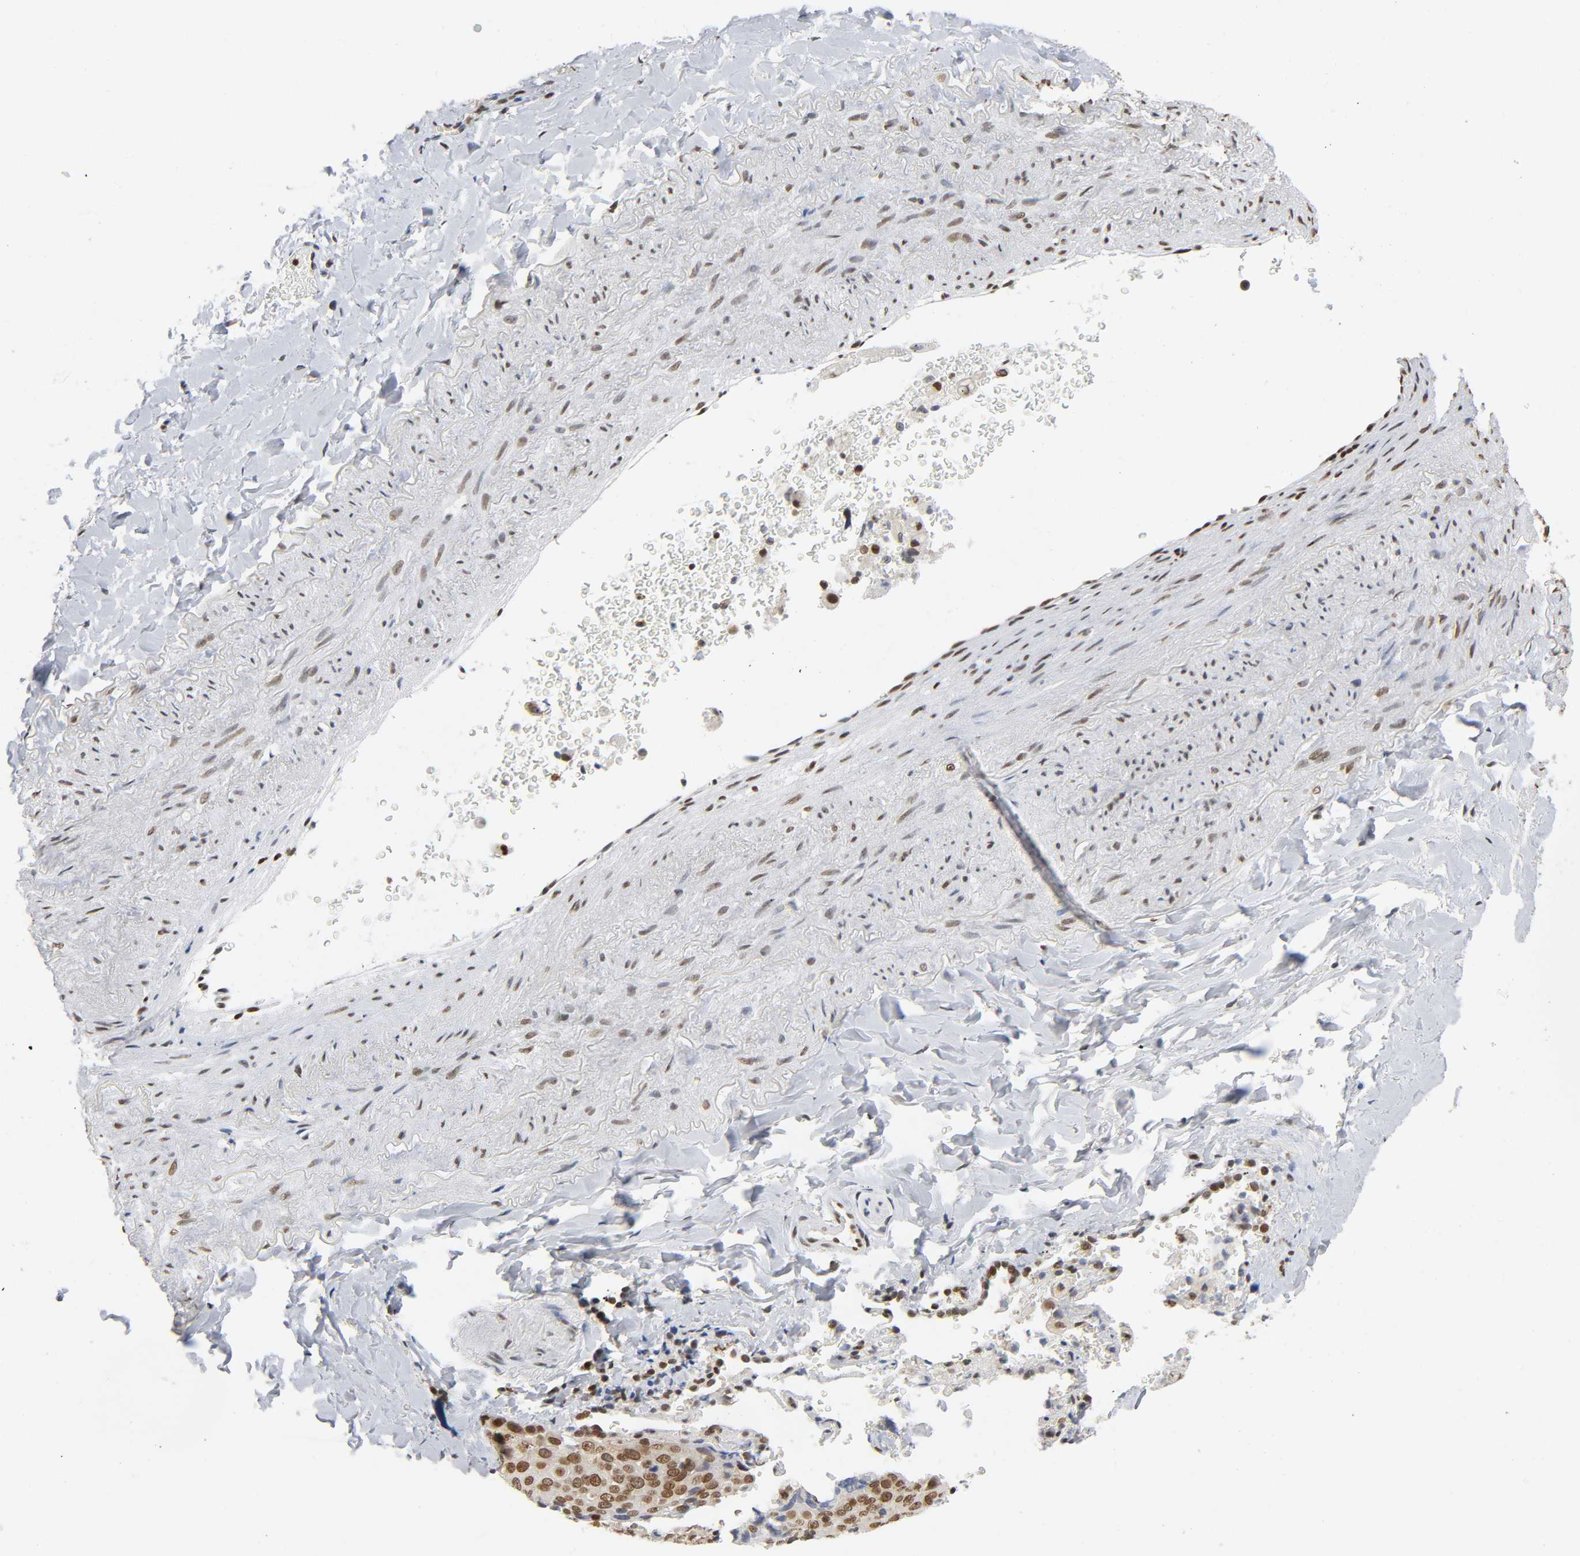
{"staining": {"intensity": "moderate", "quantity": ">75%", "location": "cytoplasmic/membranous,nuclear"}, "tissue": "lung cancer", "cell_type": "Tumor cells", "image_type": "cancer", "snomed": [{"axis": "morphology", "description": "Squamous cell carcinoma, NOS"}, {"axis": "topography", "description": "Lung"}], "caption": "The photomicrograph exhibits staining of lung cancer, revealing moderate cytoplasmic/membranous and nuclear protein expression (brown color) within tumor cells.", "gene": "SUMO1", "patient": {"sex": "male", "age": 54}}